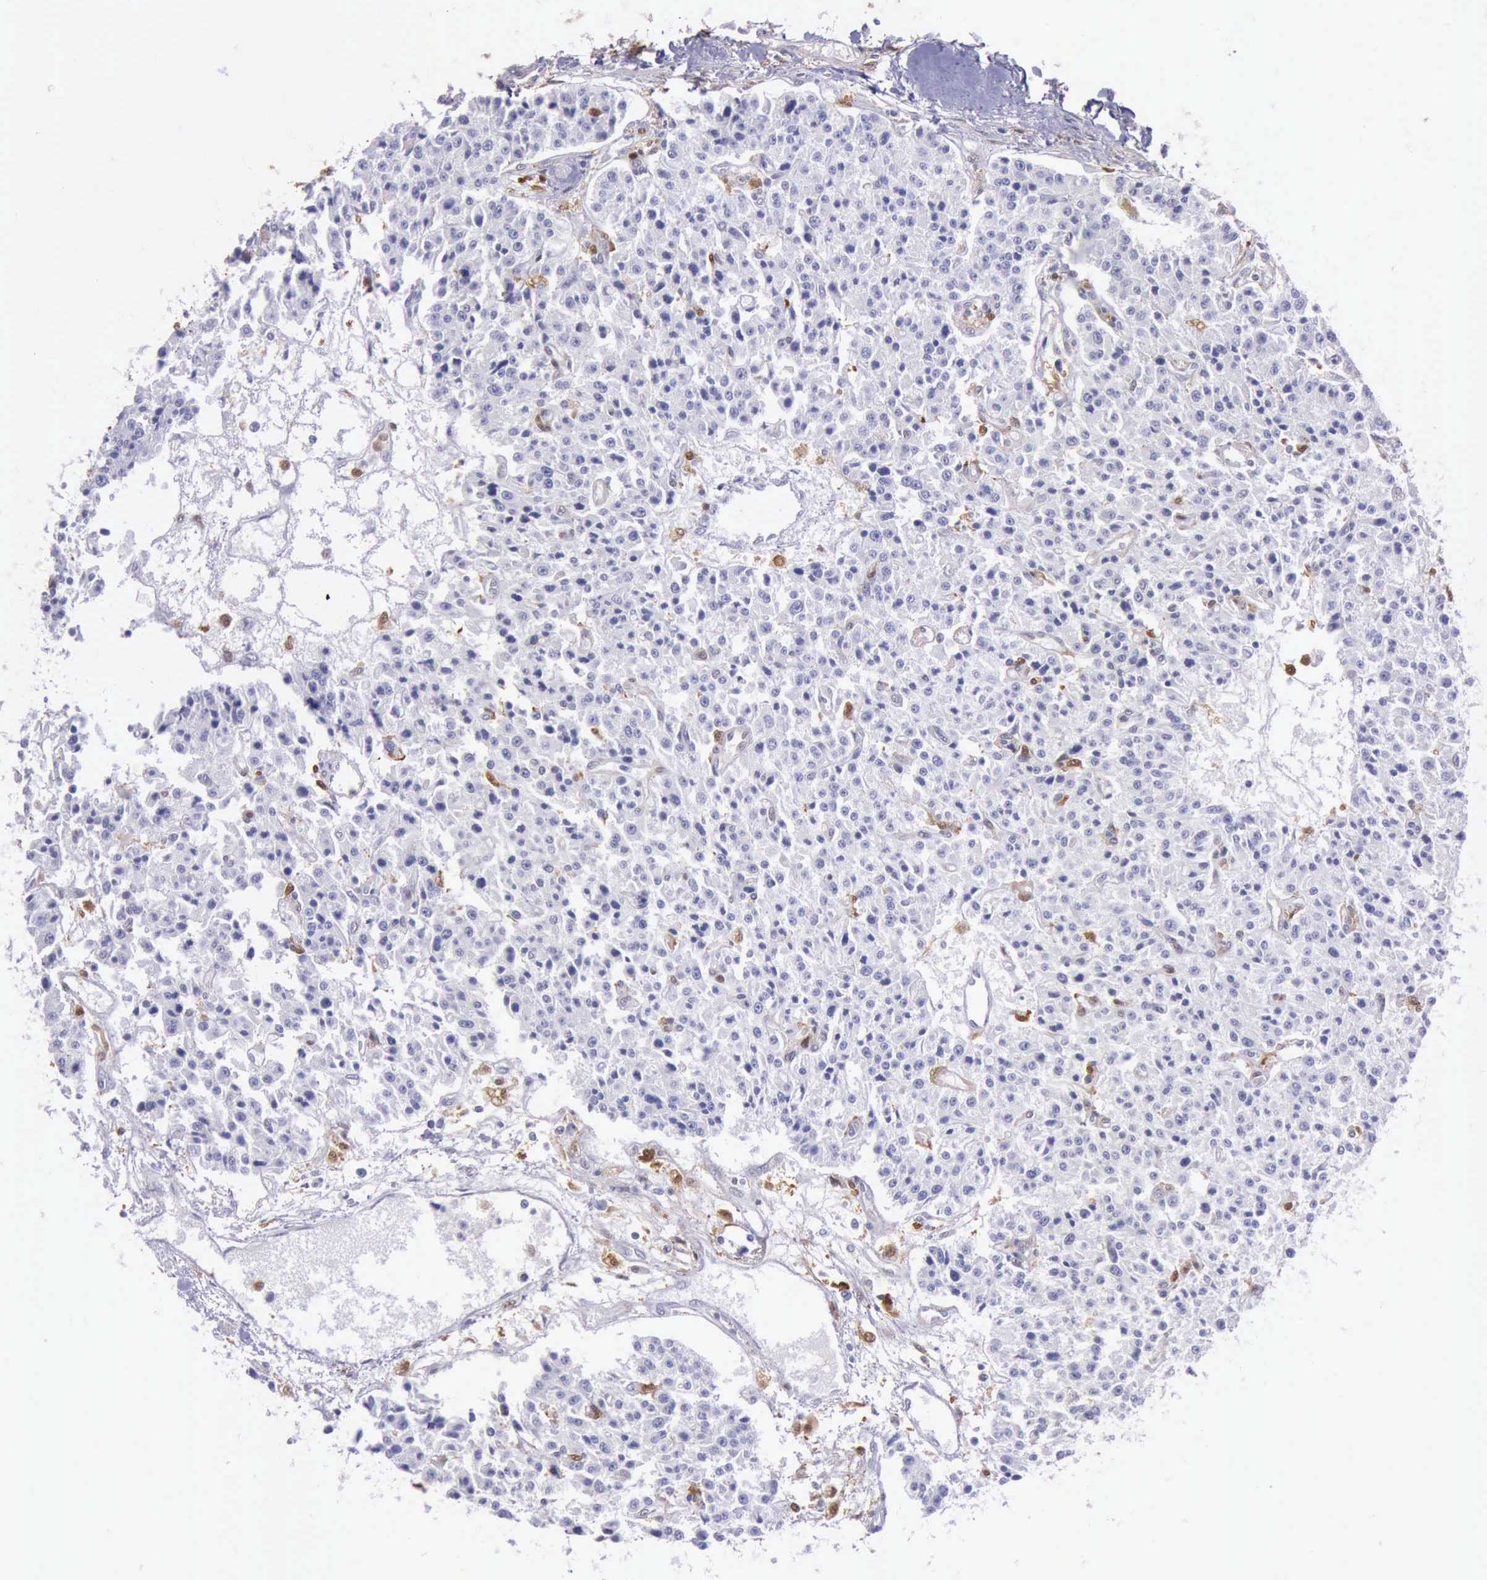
{"staining": {"intensity": "negative", "quantity": "none", "location": "none"}, "tissue": "carcinoid", "cell_type": "Tumor cells", "image_type": "cancer", "snomed": [{"axis": "morphology", "description": "Carcinoid, malignant, NOS"}, {"axis": "topography", "description": "Stomach"}], "caption": "Immunohistochemical staining of carcinoid (malignant) demonstrates no significant staining in tumor cells. (Stains: DAB (3,3'-diaminobenzidine) immunohistochemistry (IHC) with hematoxylin counter stain, Microscopy: brightfield microscopy at high magnification).", "gene": "TYMP", "patient": {"sex": "female", "age": 76}}